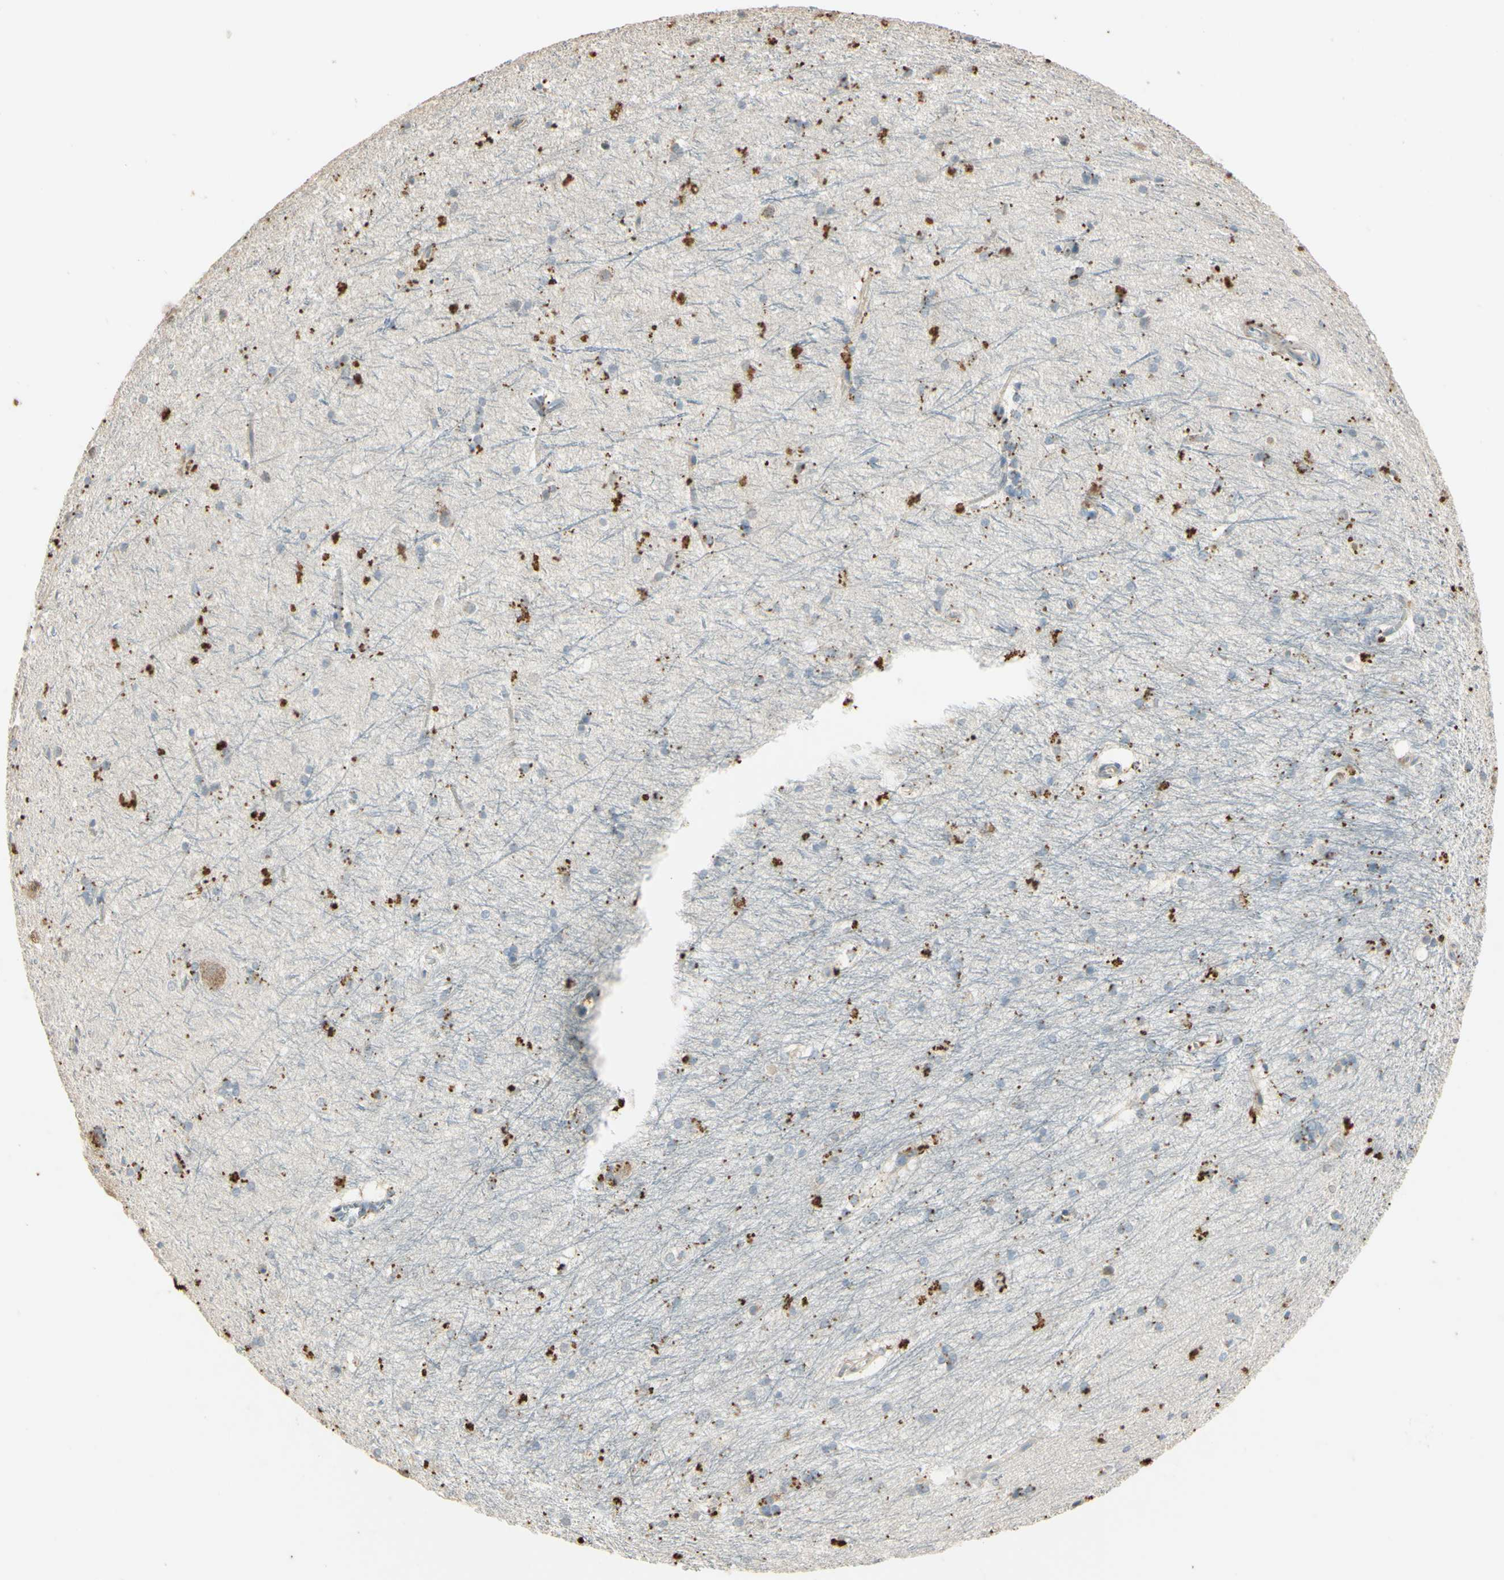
{"staining": {"intensity": "moderate", "quantity": ">75%", "location": "cytoplasmic/membranous"}, "tissue": "hippocampus", "cell_type": "Glial cells", "image_type": "normal", "snomed": [{"axis": "morphology", "description": "Normal tissue, NOS"}, {"axis": "topography", "description": "Hippocampus"}], "caption": "DAB immunohistochemical staining of benign human hippocampus shows moderate cytoplasmic/membranous protein staining in approximately >75% of glial cells. (brown staining indicates protein expression, while blue staining denotes nuclei).", "gene": "ANGPTL1", "patient": {"sex": "female", "age": 19}}